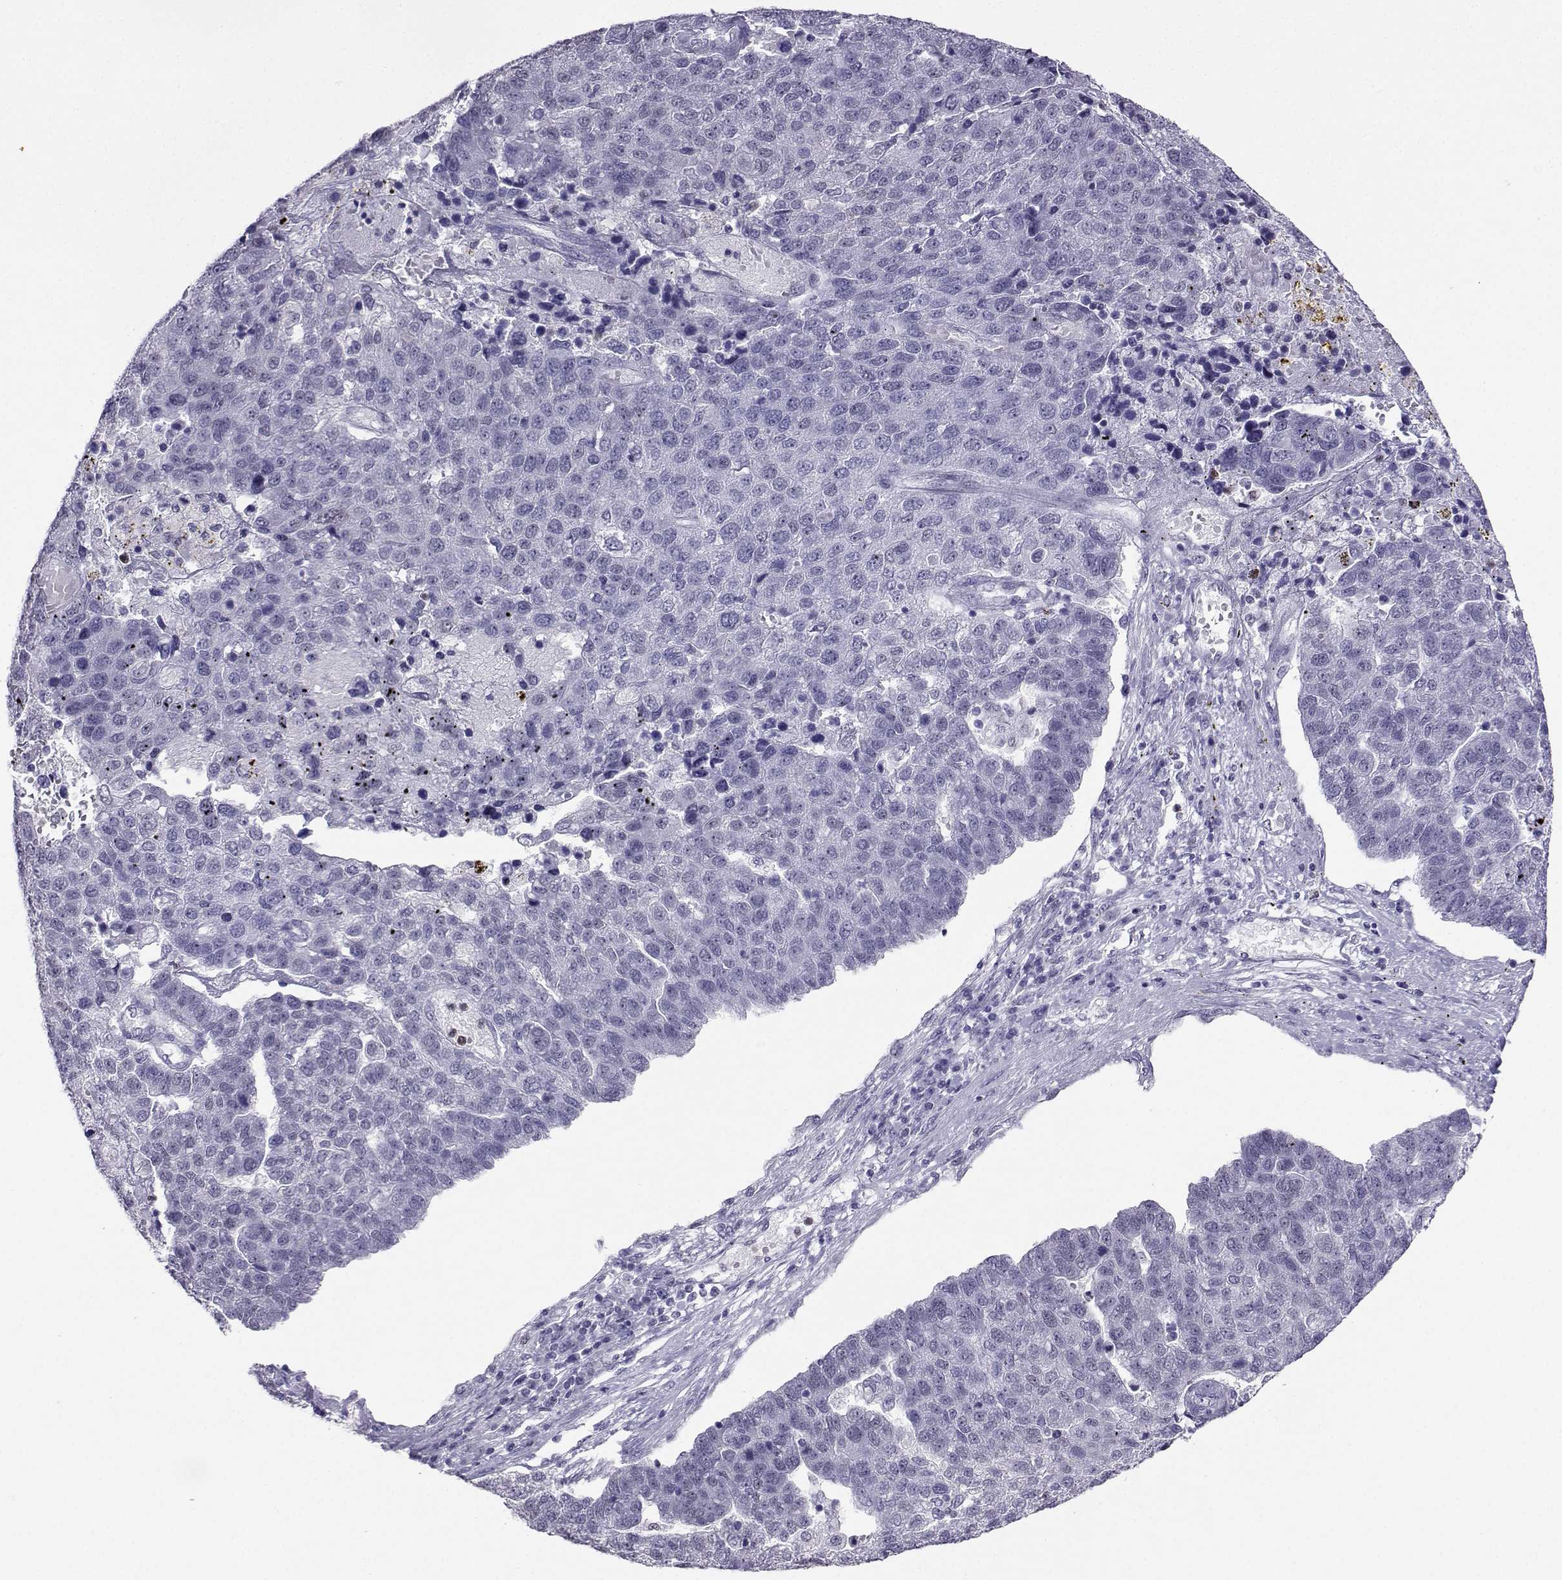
{"staining": {"intensity": "negative", "quantity": "none", "location": "none"}, "tissue": "pancreatic cancer", "cell_type": "Tumor cells", "image_type": "cancer", "snomed": [{"axis": "morphology", "description": "Adenocarcinoma, NOS"}, {"axis": "topography", "description": "Pancreas"}], "caption": "Immunohistochemical staining of human pancreatic adenocarcinoma shows no significant expression in tumor cells.", "gene": "TEDC2", "patient": {"sex": "female", "age": 61}}